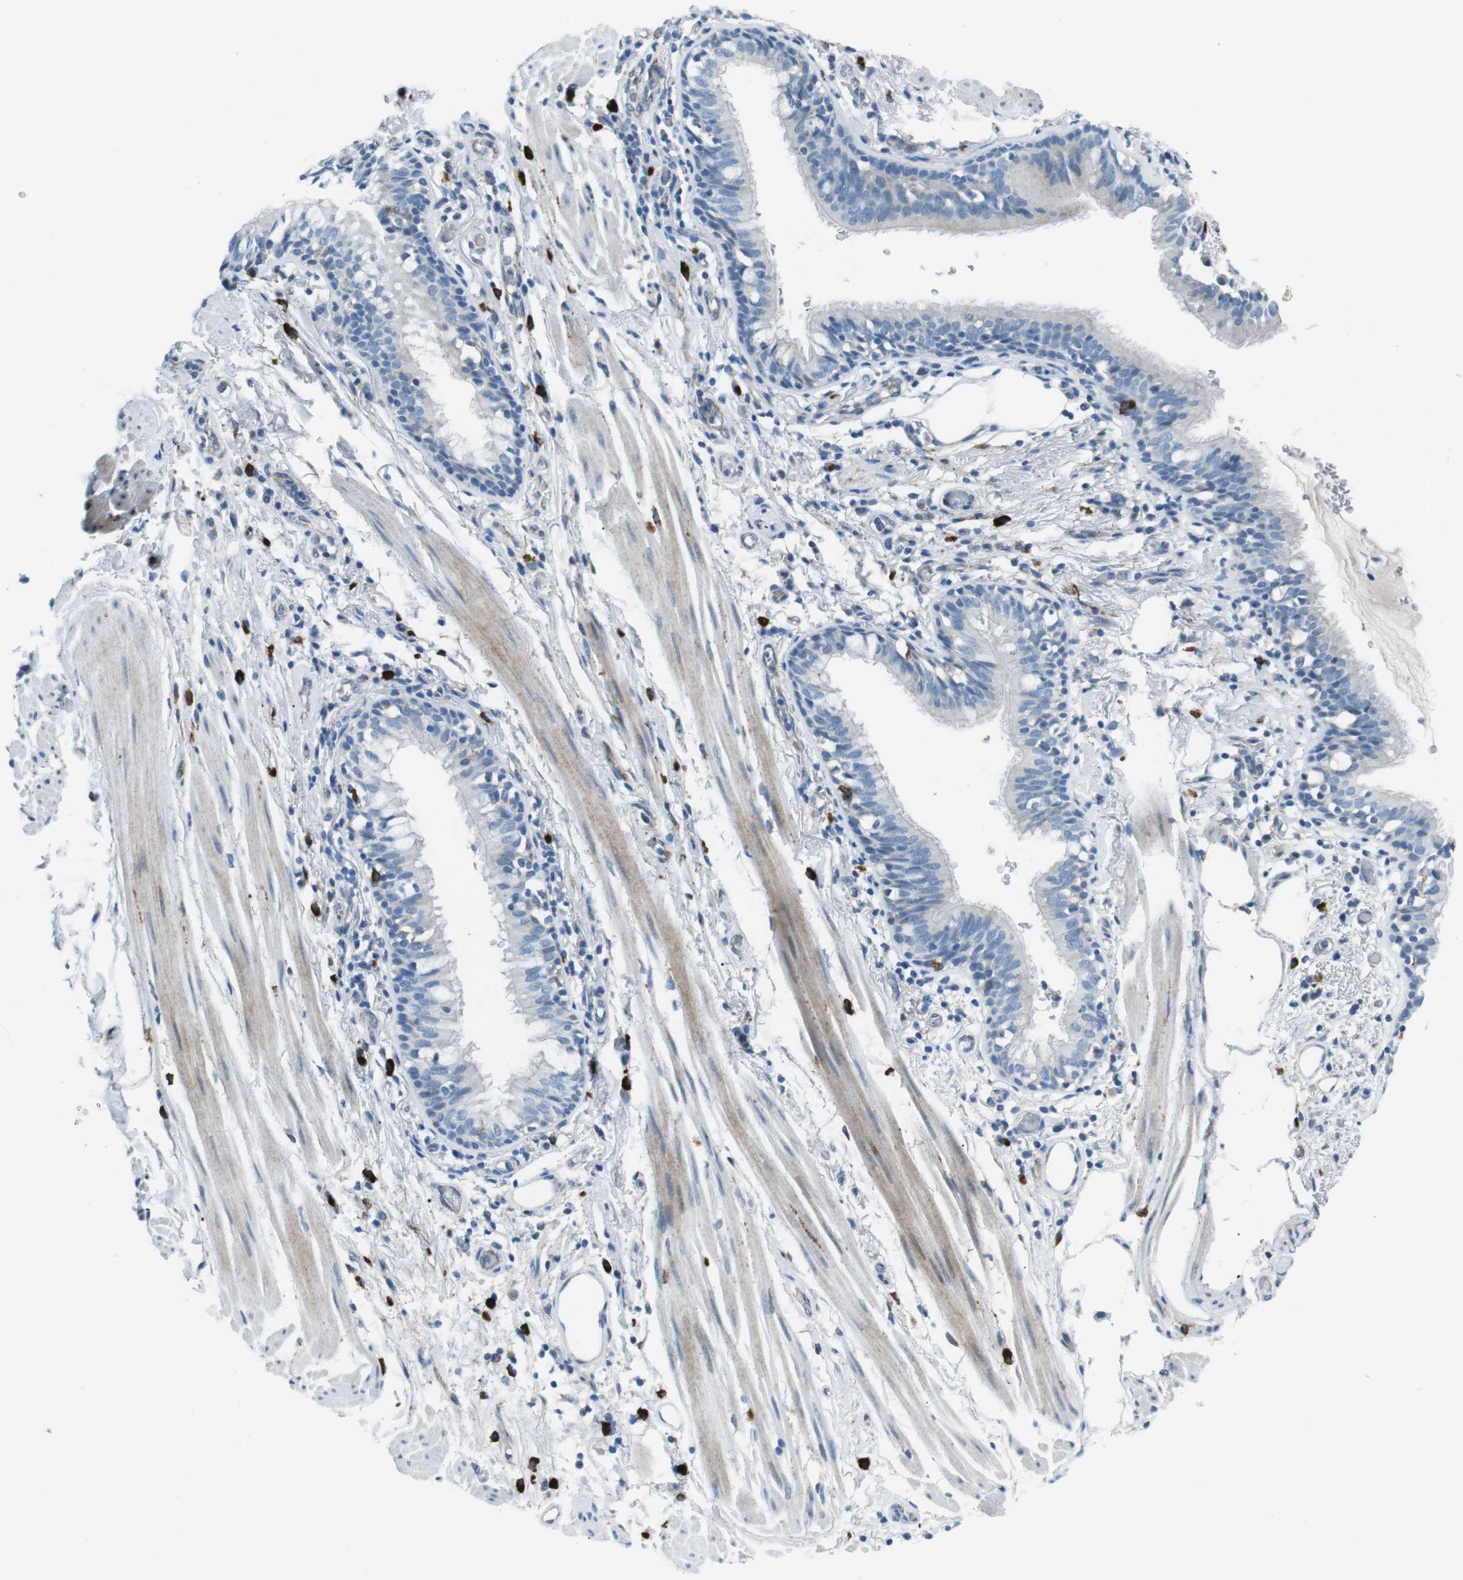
{"staining": {"intensity": "negative", "quantity": "none", "location": "none"}, "tissue": "bronchus", "cell_type": "Respiratory epithelial cells", "image_type": "normal", "snomed": [{"axis": "morphology", "description": "Normal tissue, NOS"}, {"axis": "topography", "description": "Bronchus"}, {"axis": "topography", "description": "Lung"}], "caption": "This is an IHC photomicrograph of normal bronchus. There is no positivity in respiratory epithelial cells.", "gene": "CSF2RA", "patient": {"sex": "male", "age": 64}}